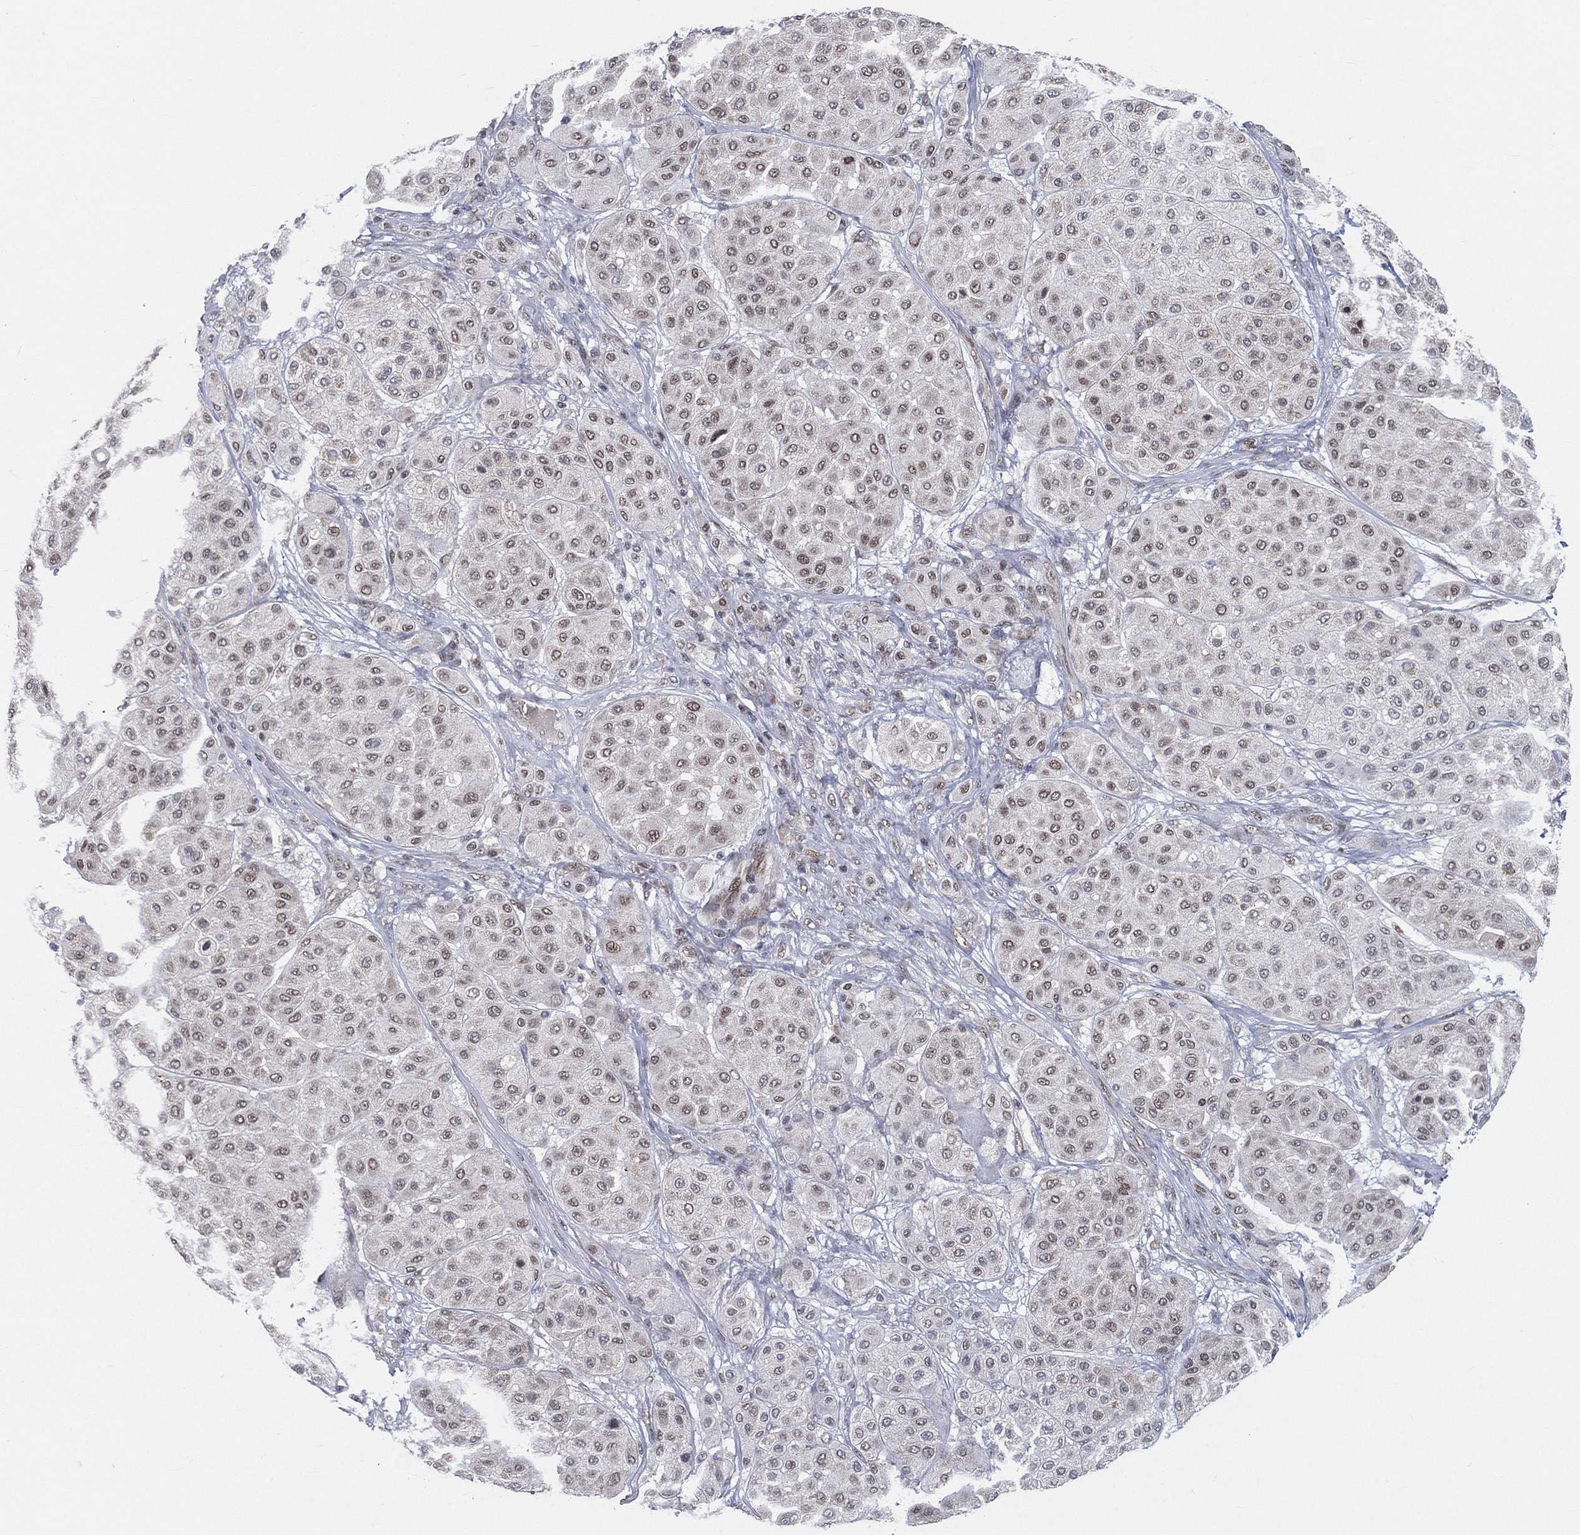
{"staining": {"intensity": "weak", "quantity": "<25%", "location": "nuclear"}, "tissue": "melanoma", "cell_type": "Tumor cells", "image_type": "cancer", "snomed": [{"axis": "morphology", "description": "Malignant melanoma, Metastatic site"}, {"axis": "topography", "description": "Smooth muscle"}], "caption": "This histopathology image is of malignant melanoma (metastatic site) stained with immunohistochemistry to label a protein in brown with the nuclei are counter-stained blue. There is no expression in tumor cells. The staining was performed using DAB (3,3'-diaminobenzidine) to visualize the protein expression in brown, while the nuclei were stained in blue with hematoxylin (Magnification: 20x).", "gene": "YLPM1", "patient": {"sex": "male", "age": 41}}